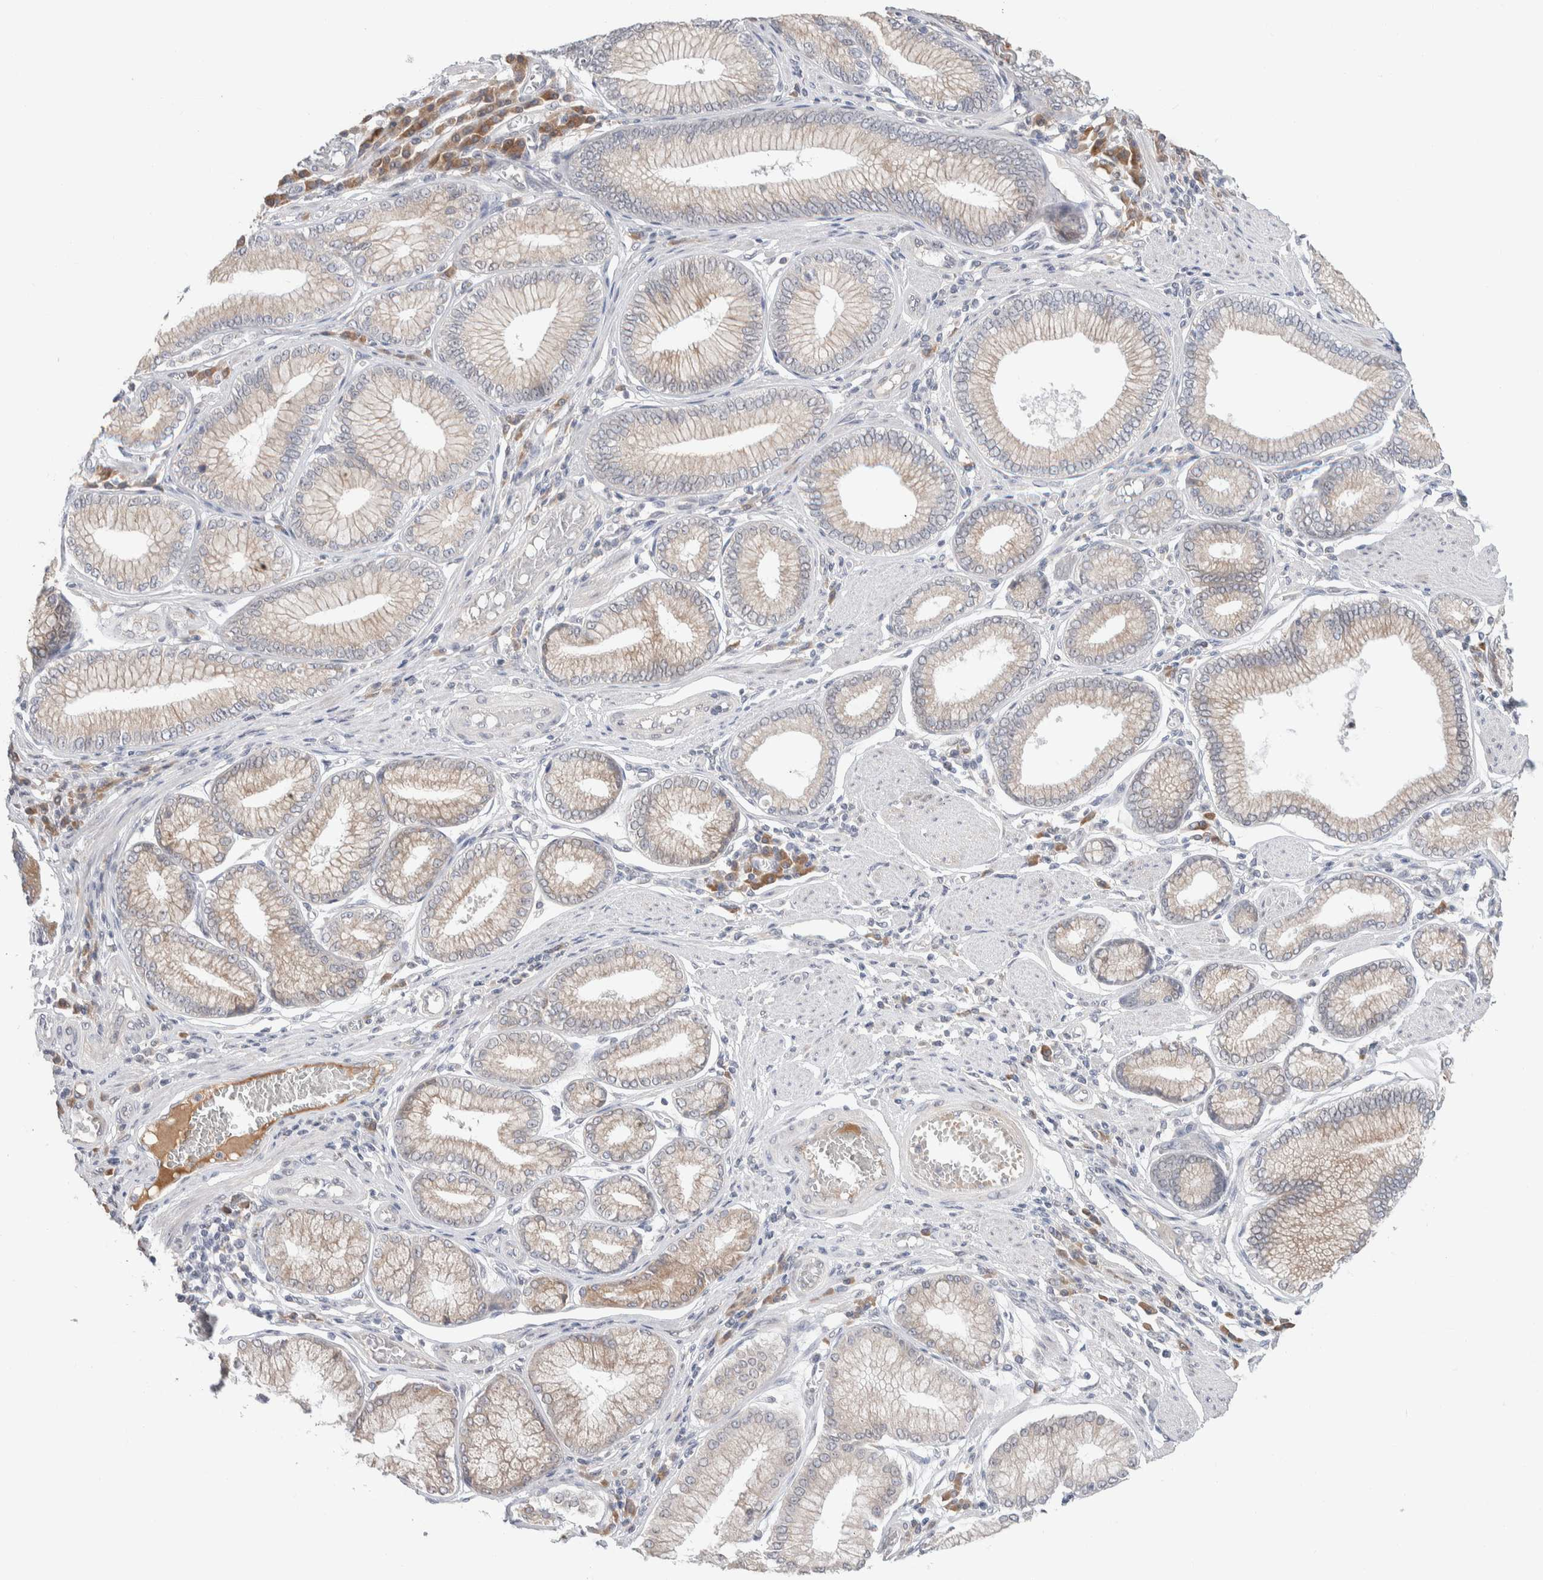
{"staining": {"intensity": "weak", "quantity": "25%-75%", "location": "cytoplasmic/membranous"}, "tissue": "stomach cancer", "cell_type": "Tumor cells", "image_type": "cancer", "snomed": [{"axis": "morphology", "description": "Adenocarcinoma, NOS"}, {"axis": "topography", "description": "Stomach"}], "caption": "Adenocarcinoma (stomach) tissue exhibits weak cytoplasmic/membranous staining in about 25%-75% of tumor cells", "gene": "RUSF1", "patient": {"sex": "male", "age": 59}}